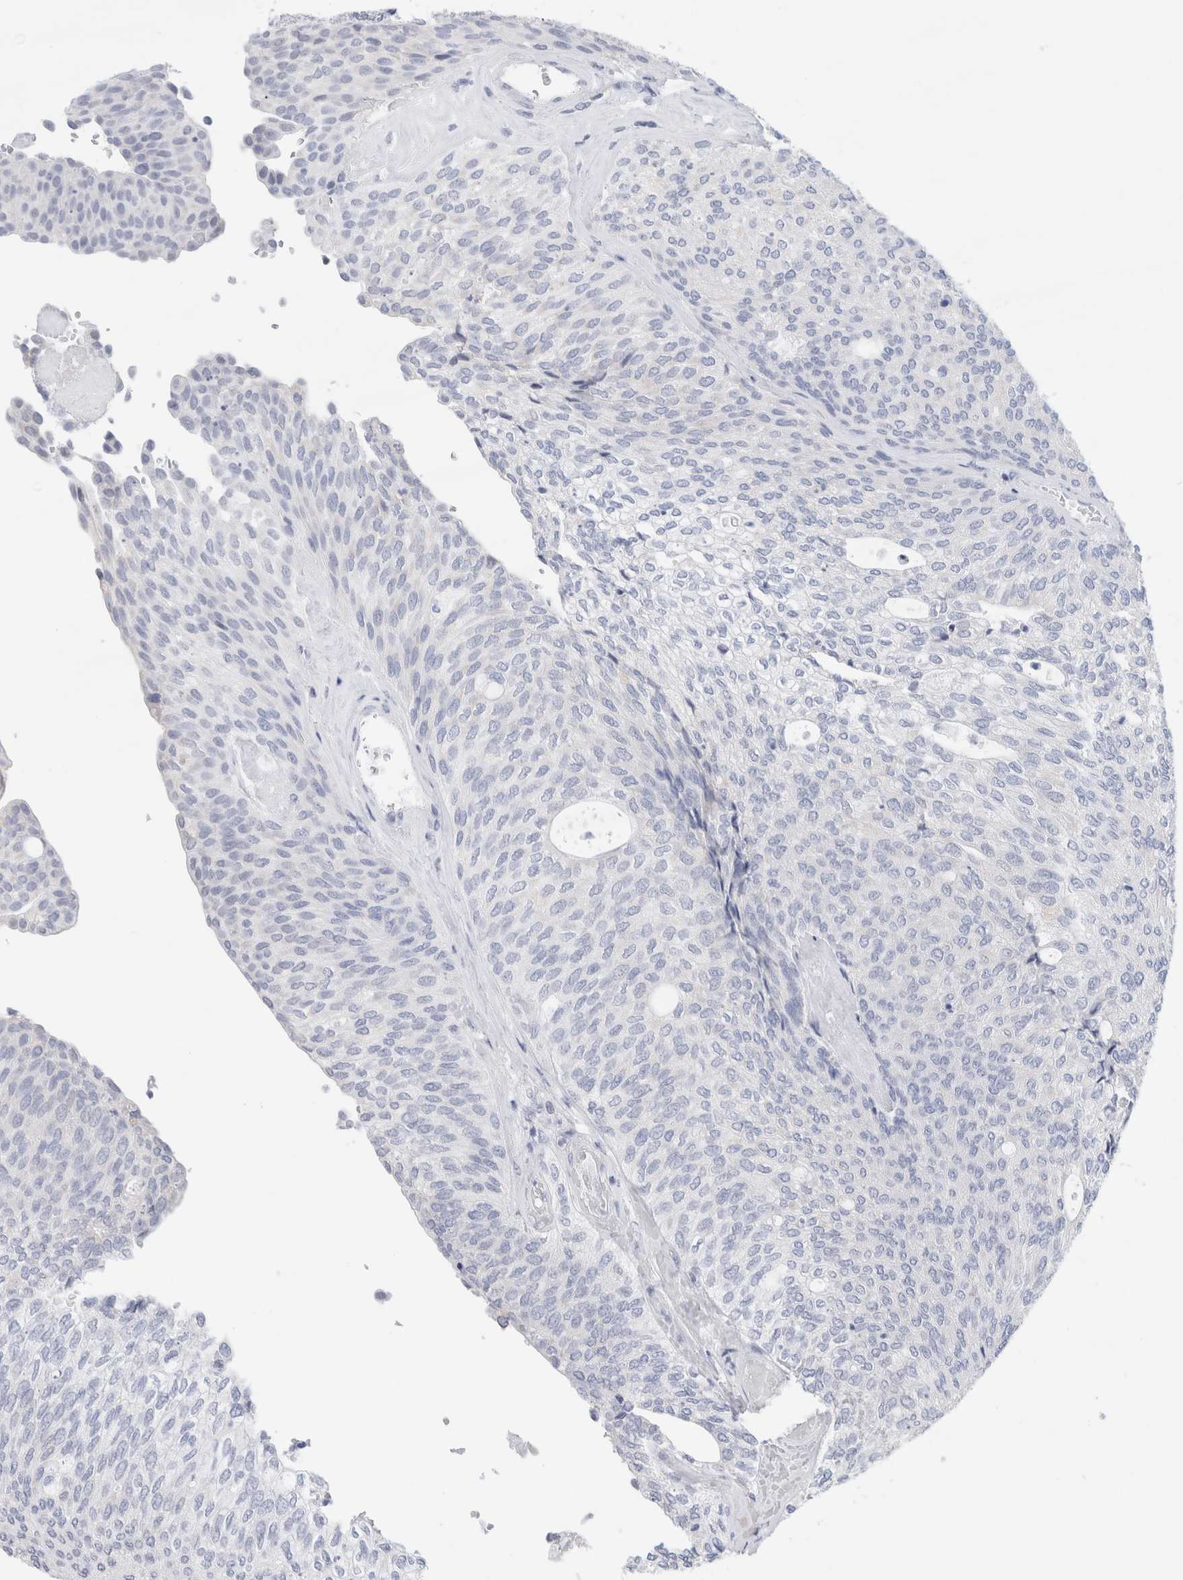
{"staining": {"intensity": "negative", "quantity": "none", "location": "none"}, "tissue": "urothelial cancer", "cell_type": "Tumor cells", "image_type": "cancer", "snomed": [{"axis": "morphology", "description": "Urothelial carcinoma, Low grade"}, {"axis": "topography", "description": "Urinary bladder"}], "caption": "Immunohistochemistry (IHC) of human urothelial cancer exhibits no positivity in tumor cells.", "gene": "ECHDC2", "patient": {"sex": "female", "age": 79}}